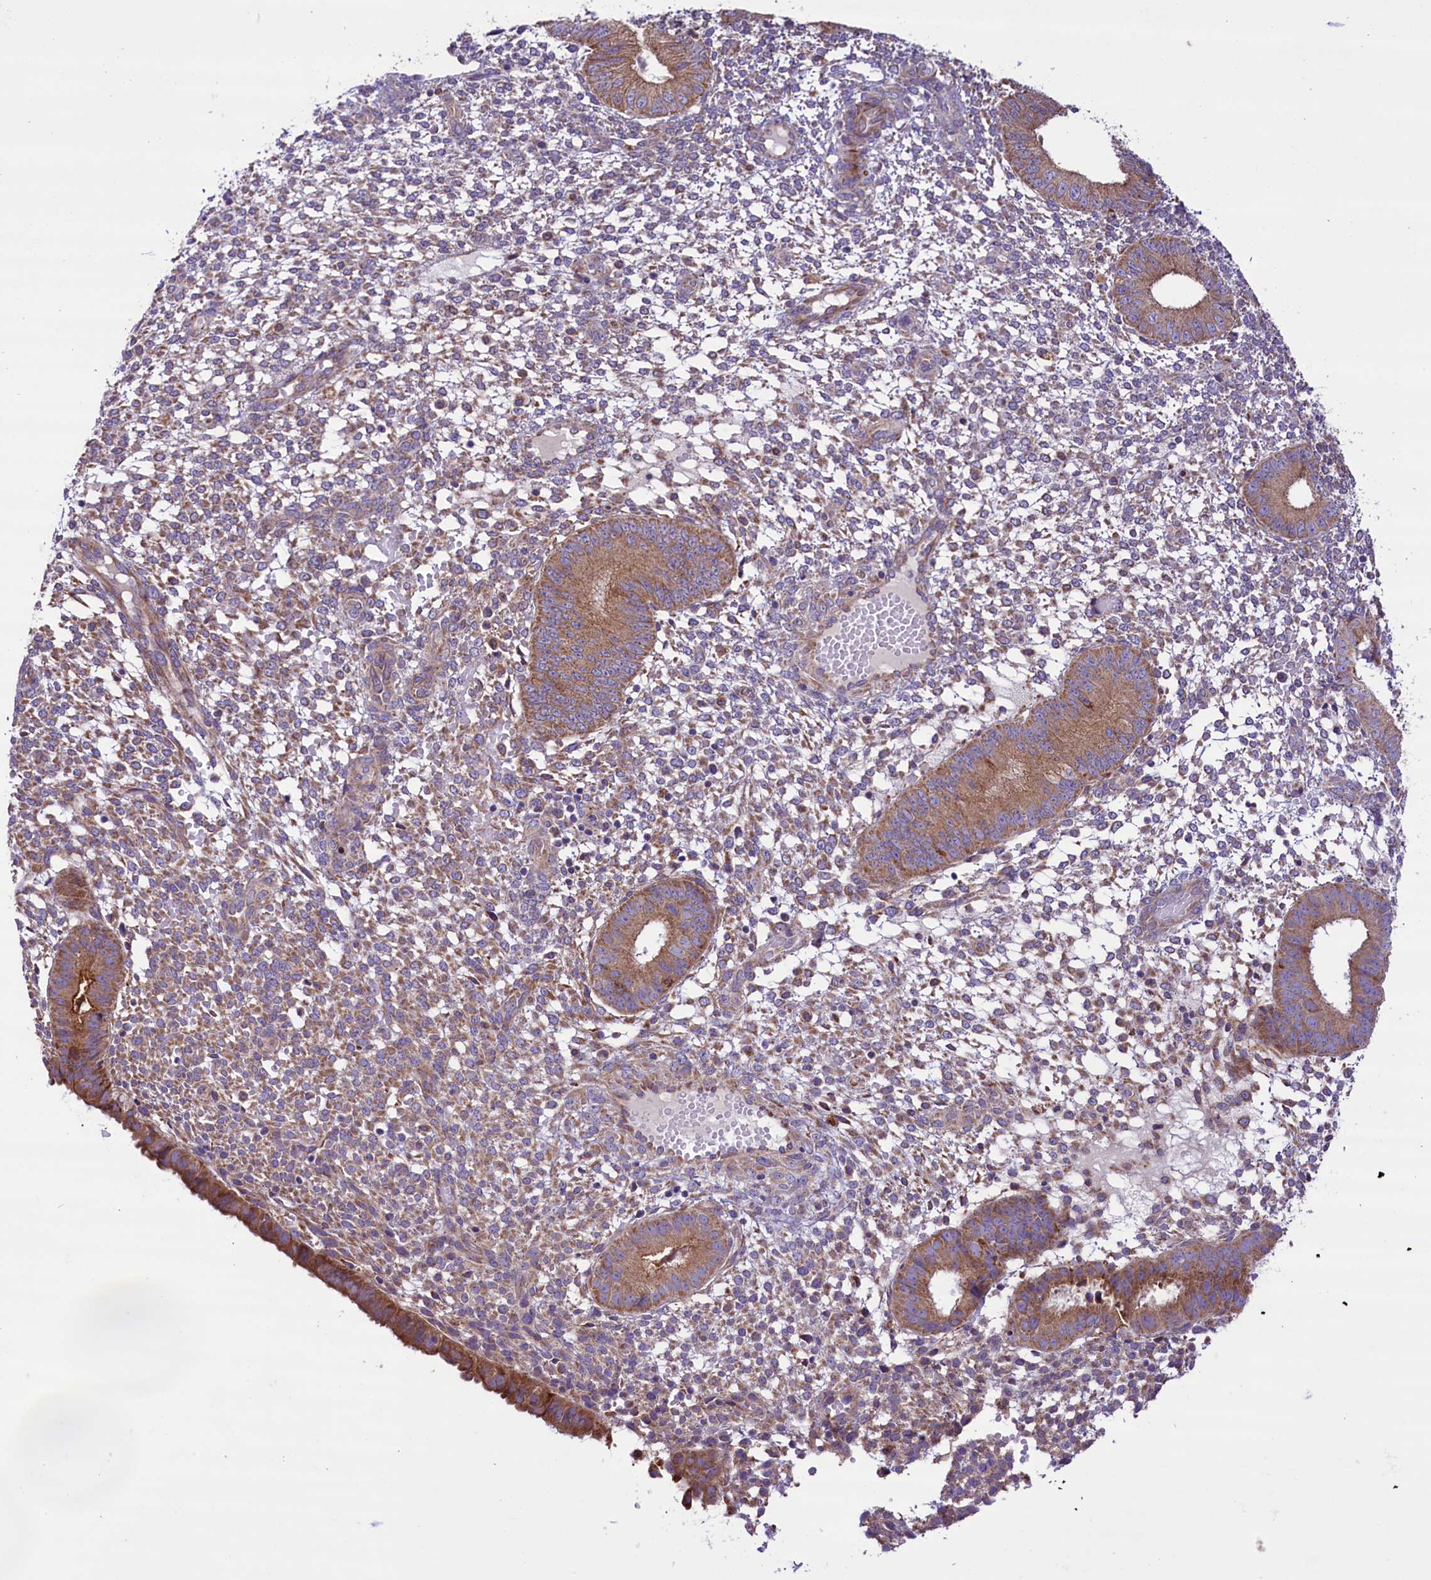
{"staining": {"intensity": "weak", "quantity": "<25%", "location": "cytoplasmic/membranous"}, "tissue": "endometrium", "cell_type": "Cells in endometrial stroma", "image_type": "normal", "snomed": [{"axis": "morphology", "description": "Normal tissue, NOS"}, {"axis": "topography", "description": "Endometrium"}], "caption": "The photomicrograph reveals no staining of cells in endometrial stroma in benign endometrium. The staining was performed using DAB to visualize the protein expression in brown, while the nuclei were stained in blue with hematoxylin (Magnification: 20x).", "gene": "PTPRU", "patient": {"sex": "female", "age": 49}}